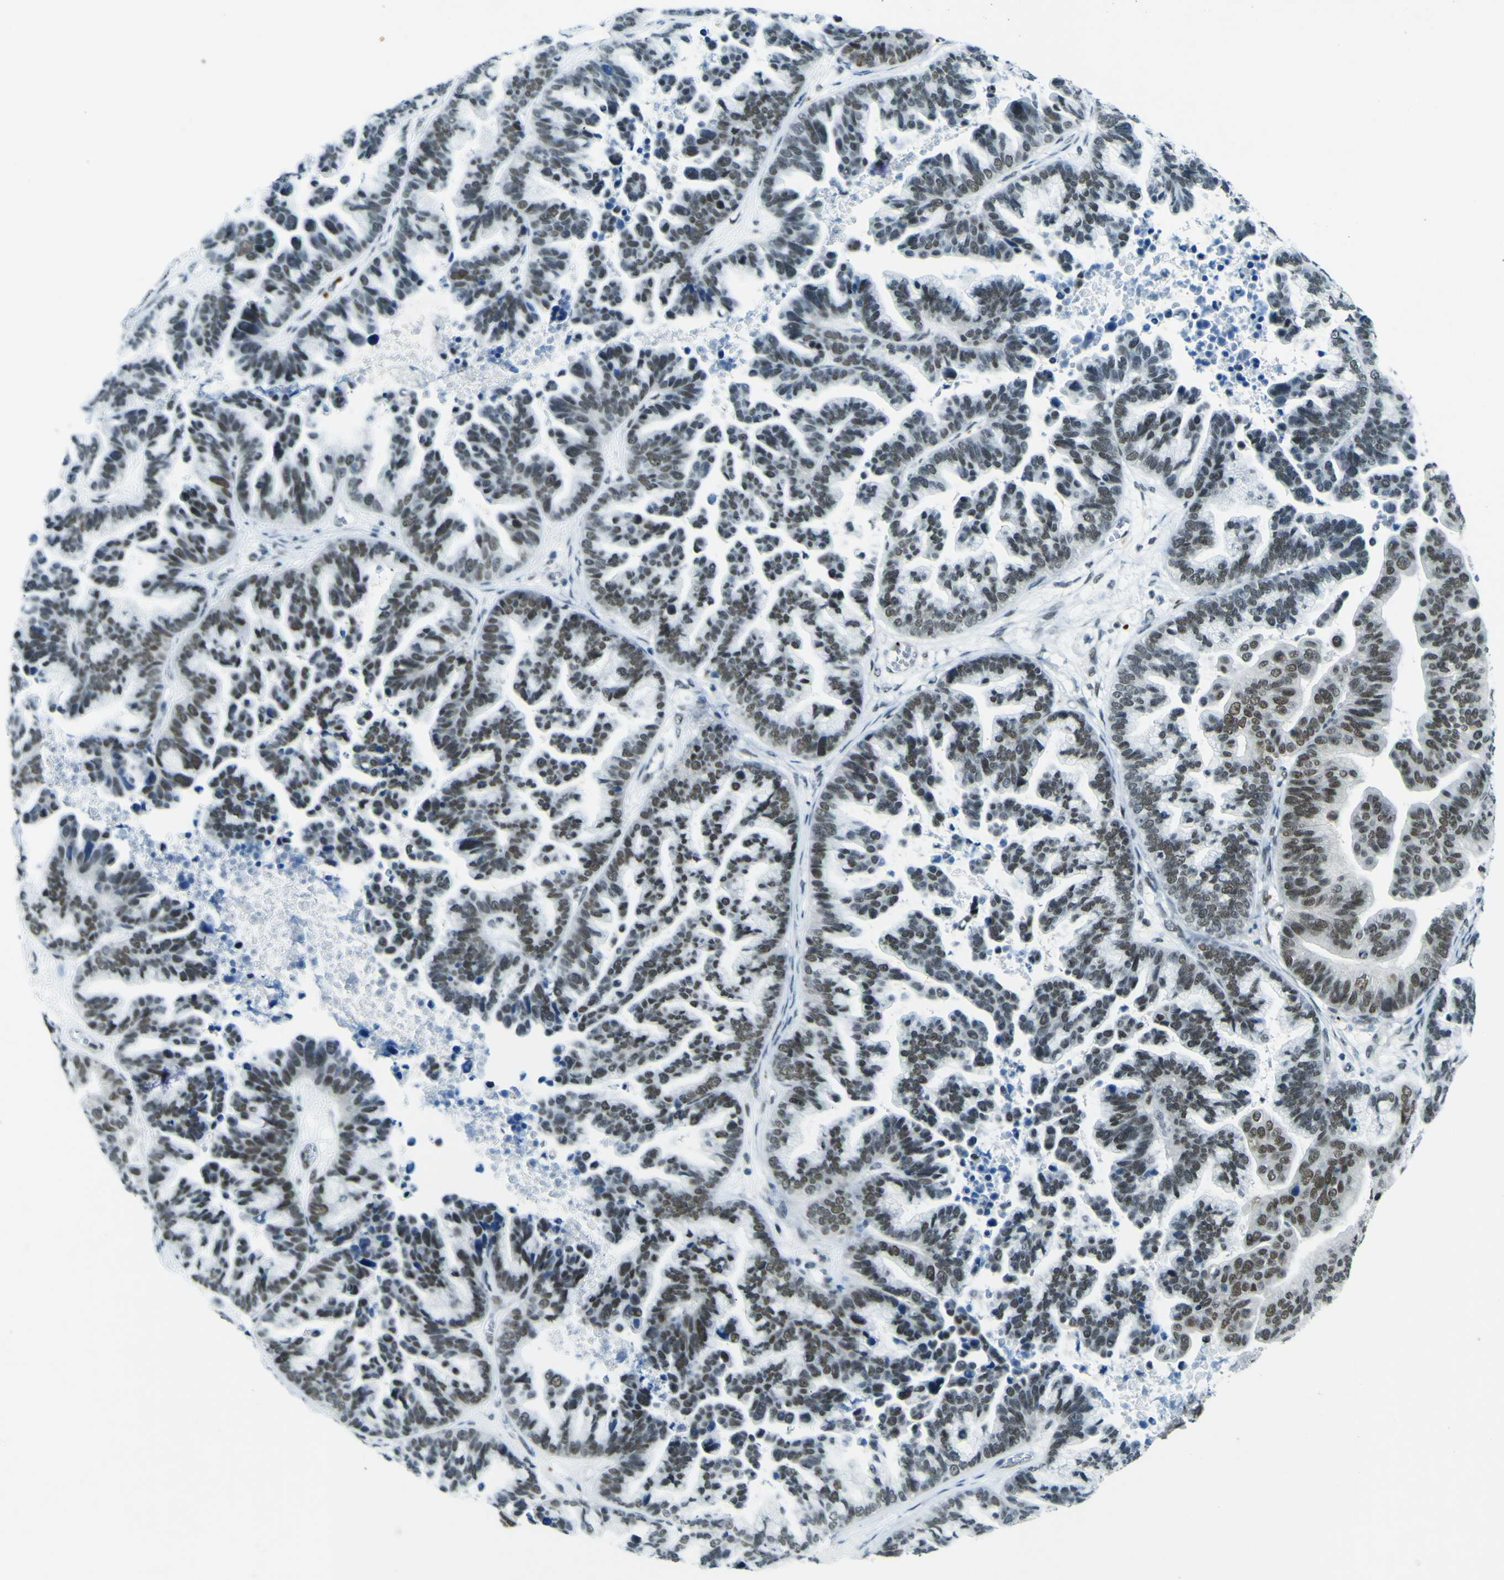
{"staining": {"intensity": "weak", "quantity": ">75%", "location": "nuclear"}, "tissue": "ovarian cancer", "cell_type": "Tumor cells", "image_type": "cancer", "snomed": [{"axis": "morphology", "description": "Cystadenocarcinoma, serous, NOS"}, {"axis": "topography", "description": "Ovary"}], "caption": "IHC histopathology image of neoplastic tissue: ovarian cancer stained using IHC exhibits low levels of weak protein expression localized specifically in the nuclear of tumor cells, appearing as a nuclear brown color.", "gene": "CEBPG", "patient": {"sex": "female", "age": 56}}